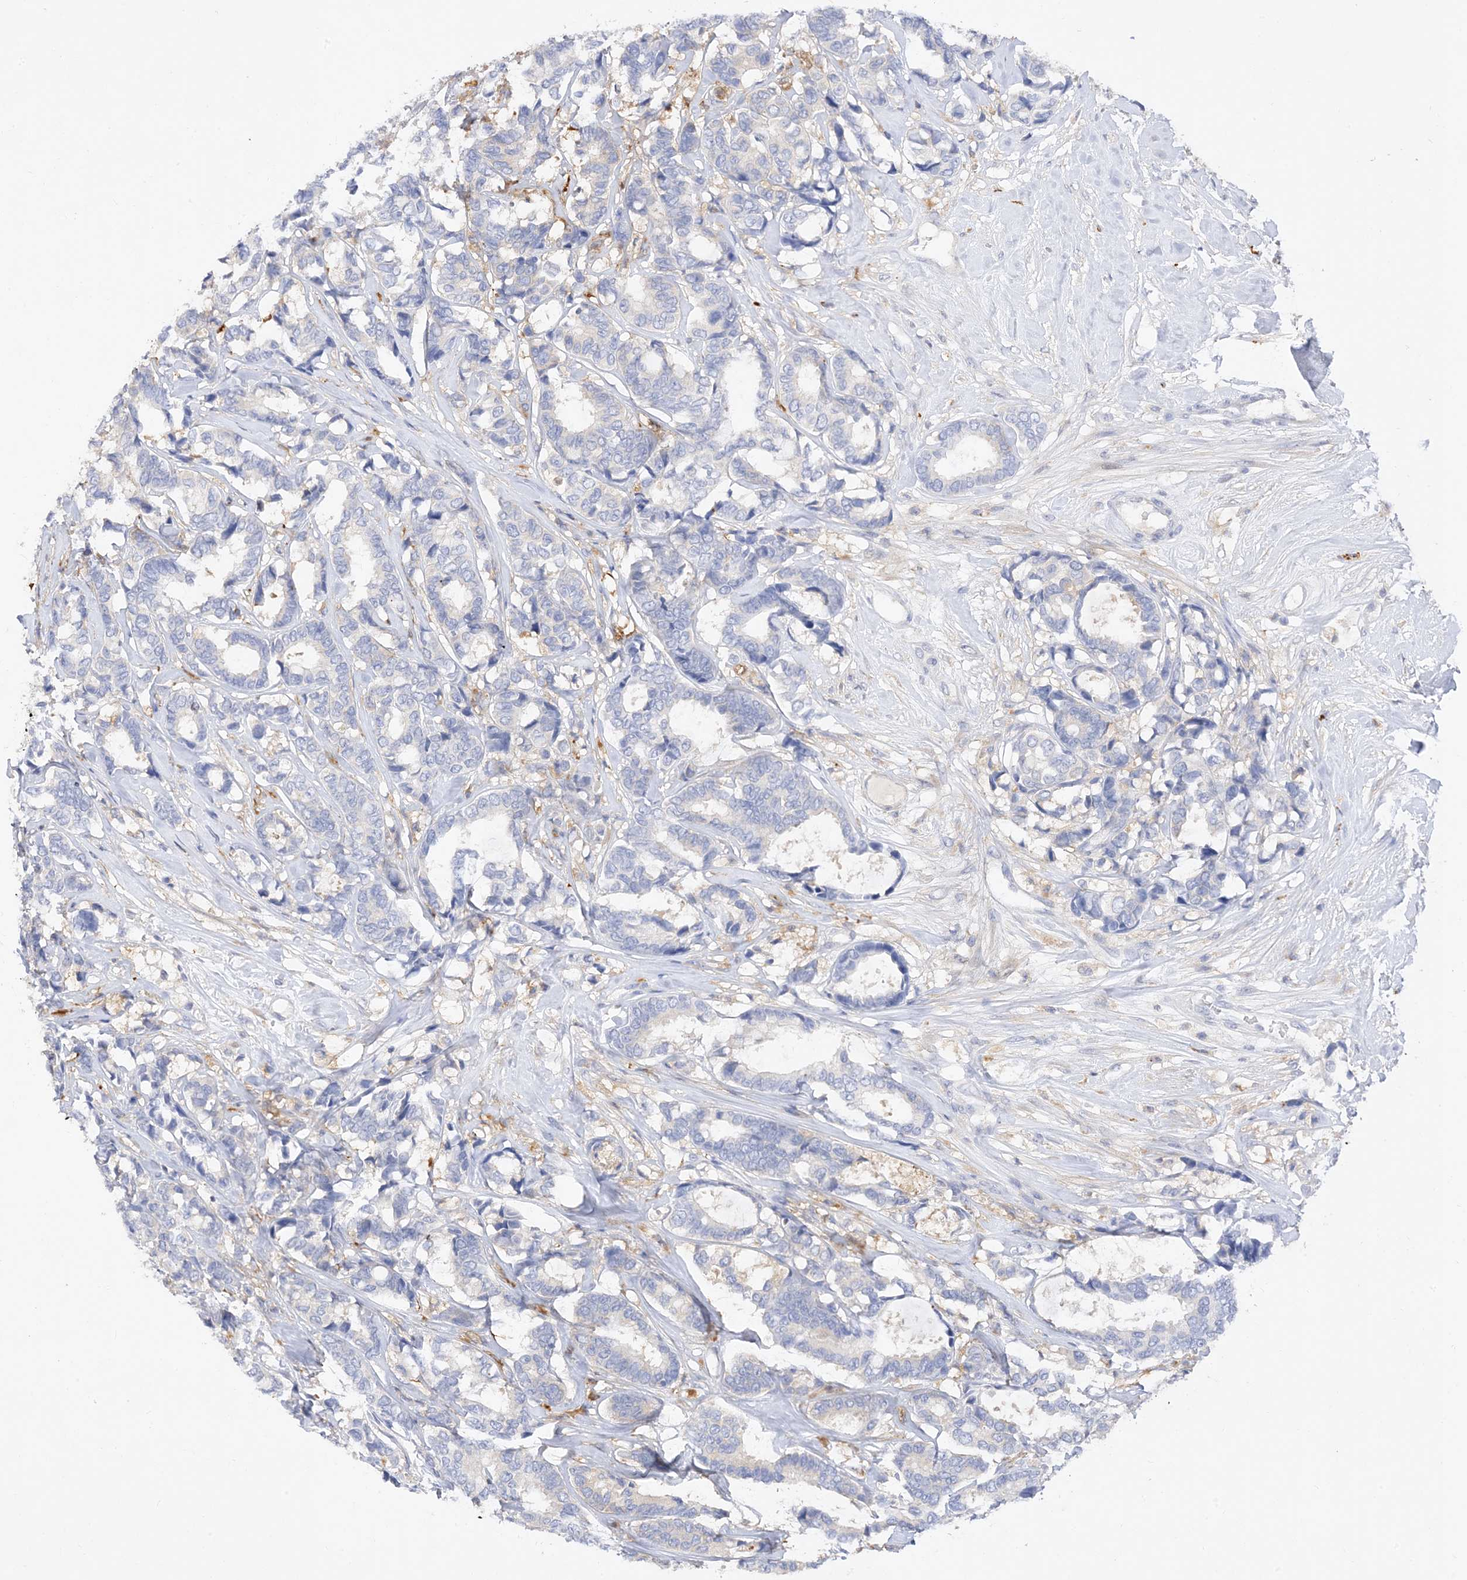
{"staining": {"intensity": "negative", "quantity": "none", "location": "none"}, "tissue": "breast cancer", "cell_type": "Tumor cells", "image_type": "cancer", "snomed": [{"axis": "morphology", "description": "Duct carcinoma"}, {"axis": "topography", "description": "Breast"}], "caption": "DAB immunohistochemical staining of human breast cancer demonstrates no significant staining in tumor cells.", "gene": "ARV1", "patient": {"sex": "female", "age": 87}}